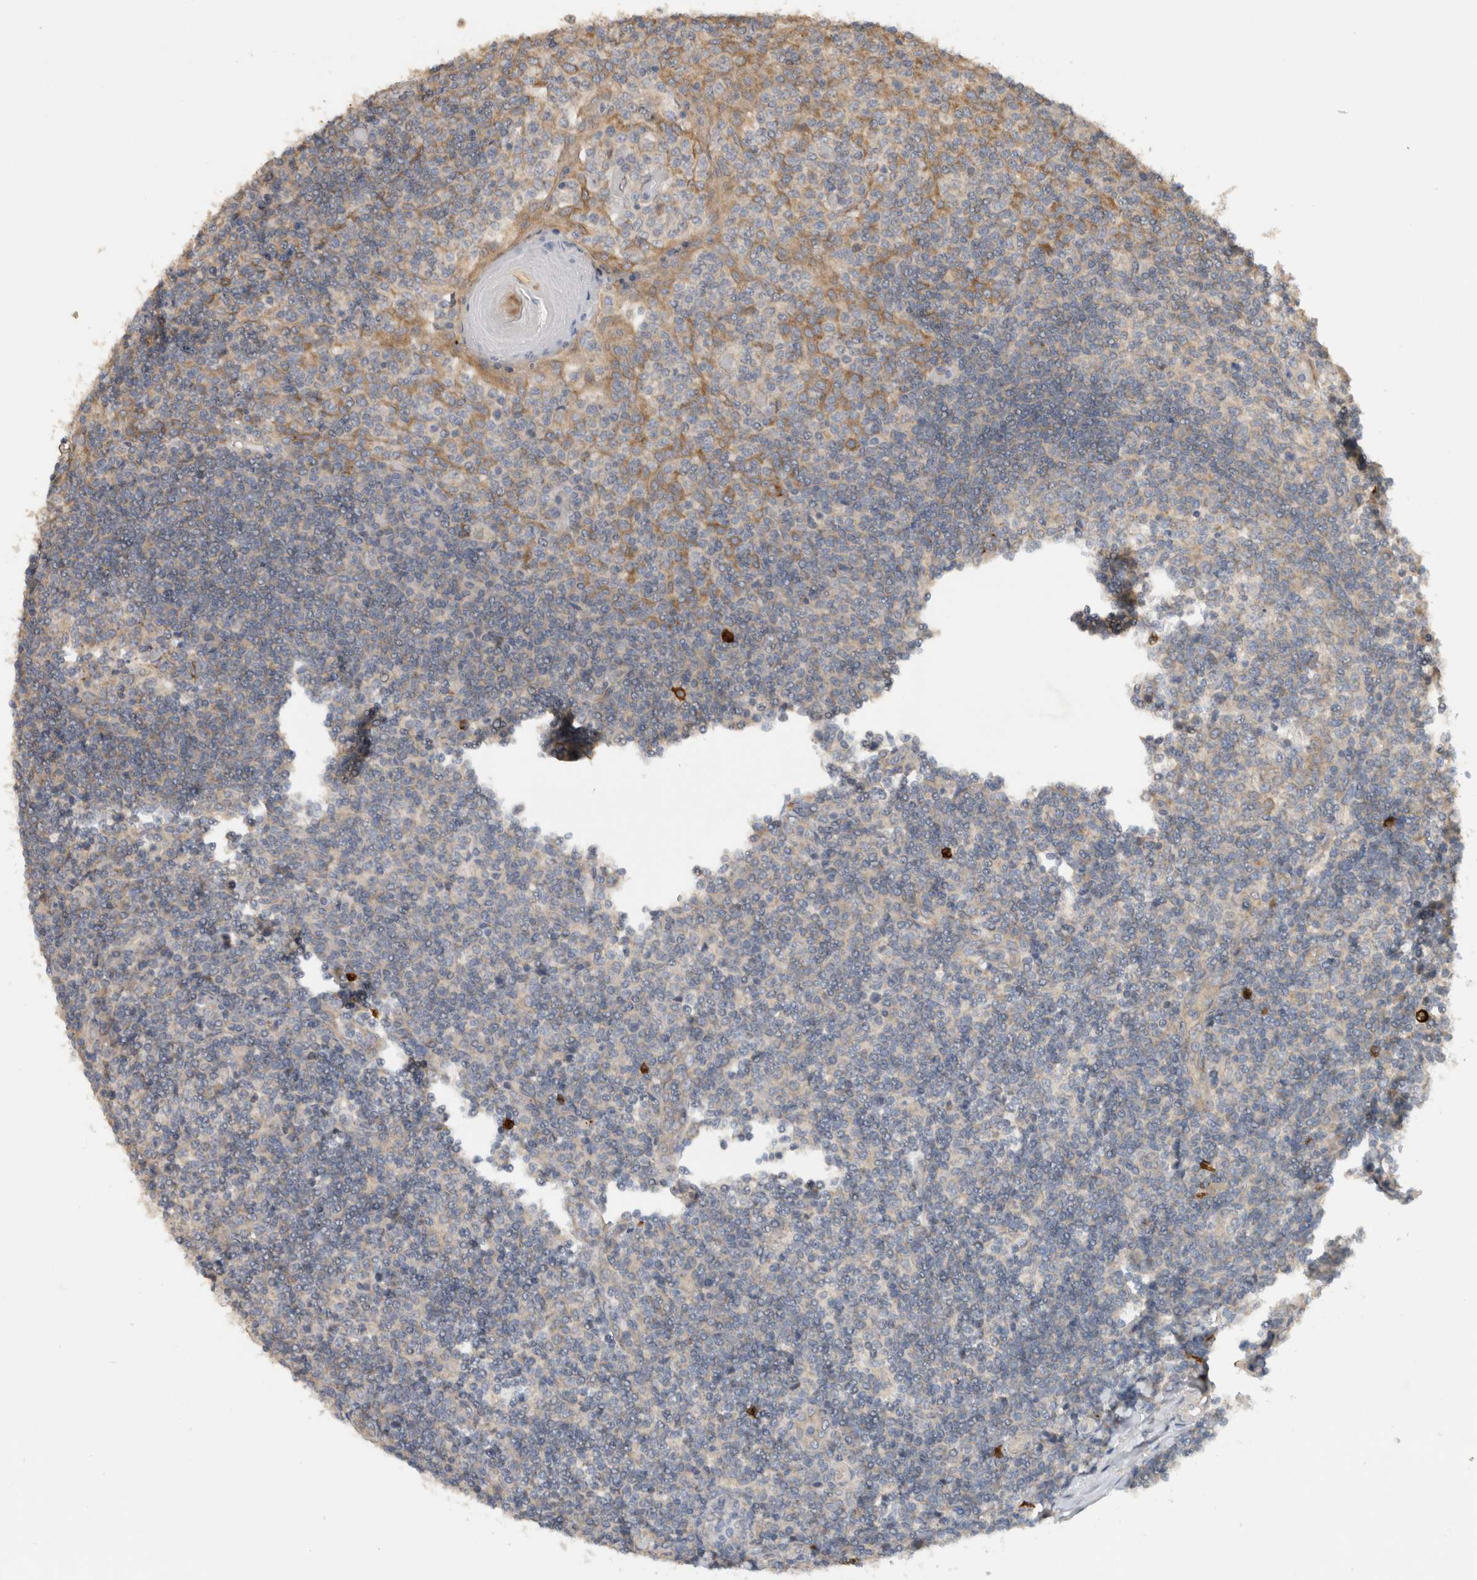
{"staining": {"intensity": "moderate", "quantity": ">75%", "location": "cytoplasmic/membranous"}, "tissue": "tonsil", "cell_type": "Germinal center cells", "image_type": "normal", "snomed": [{"axis": "morphology", "description": "Normal tissue, NOS"}, {"axis": "topography", "description": "Tonsil"}], "caption": "Protein expression analysis of normal human tonsil reveals moderate cytoplasmic/membranous expression in about >75% of germinal center cells.", "gene": "PUM1", "patient": {"sex": "female", "age": 19}}